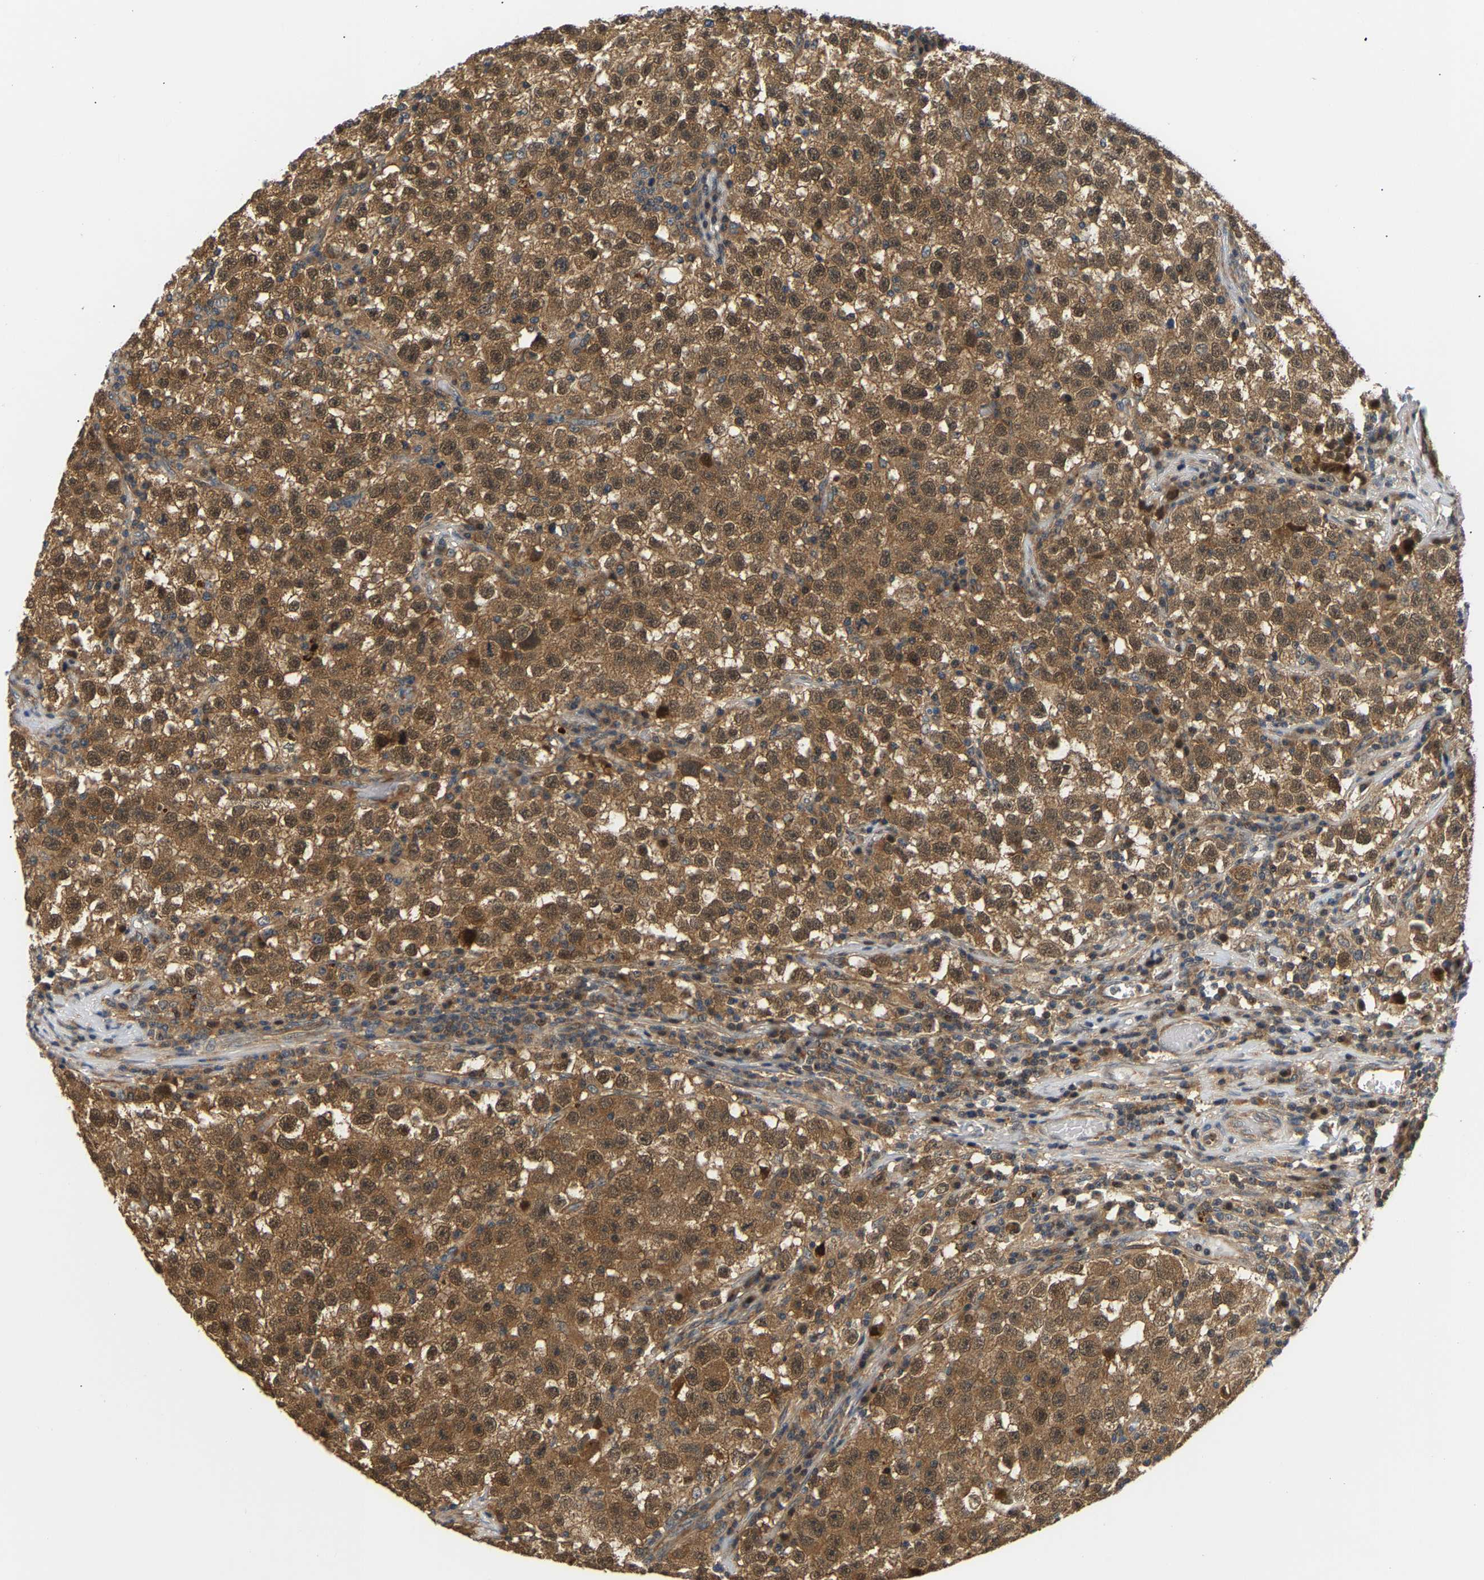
{"staining": {"intensity": "moderate", "quantity": ">75%", "location": "cytoplasmic/membranous,nuclear"}, "tissue": "testis cancer", "cell_type": "Tumor cells", "image_type": "cancer", "snomed": [{"axis": "morphology", "description": "Seminoma, NOS"}, {"axis": "topography", "description": "Testis"}], "caption": "Moderate cytoplasmic/membranous and nuclear staining for a protein is present in about >75% of tumor cells of testis cancer (seminoma) using immunohistochemistry.", "gene": "LARP6", "patient": {"sex": "male", "age": 22}}